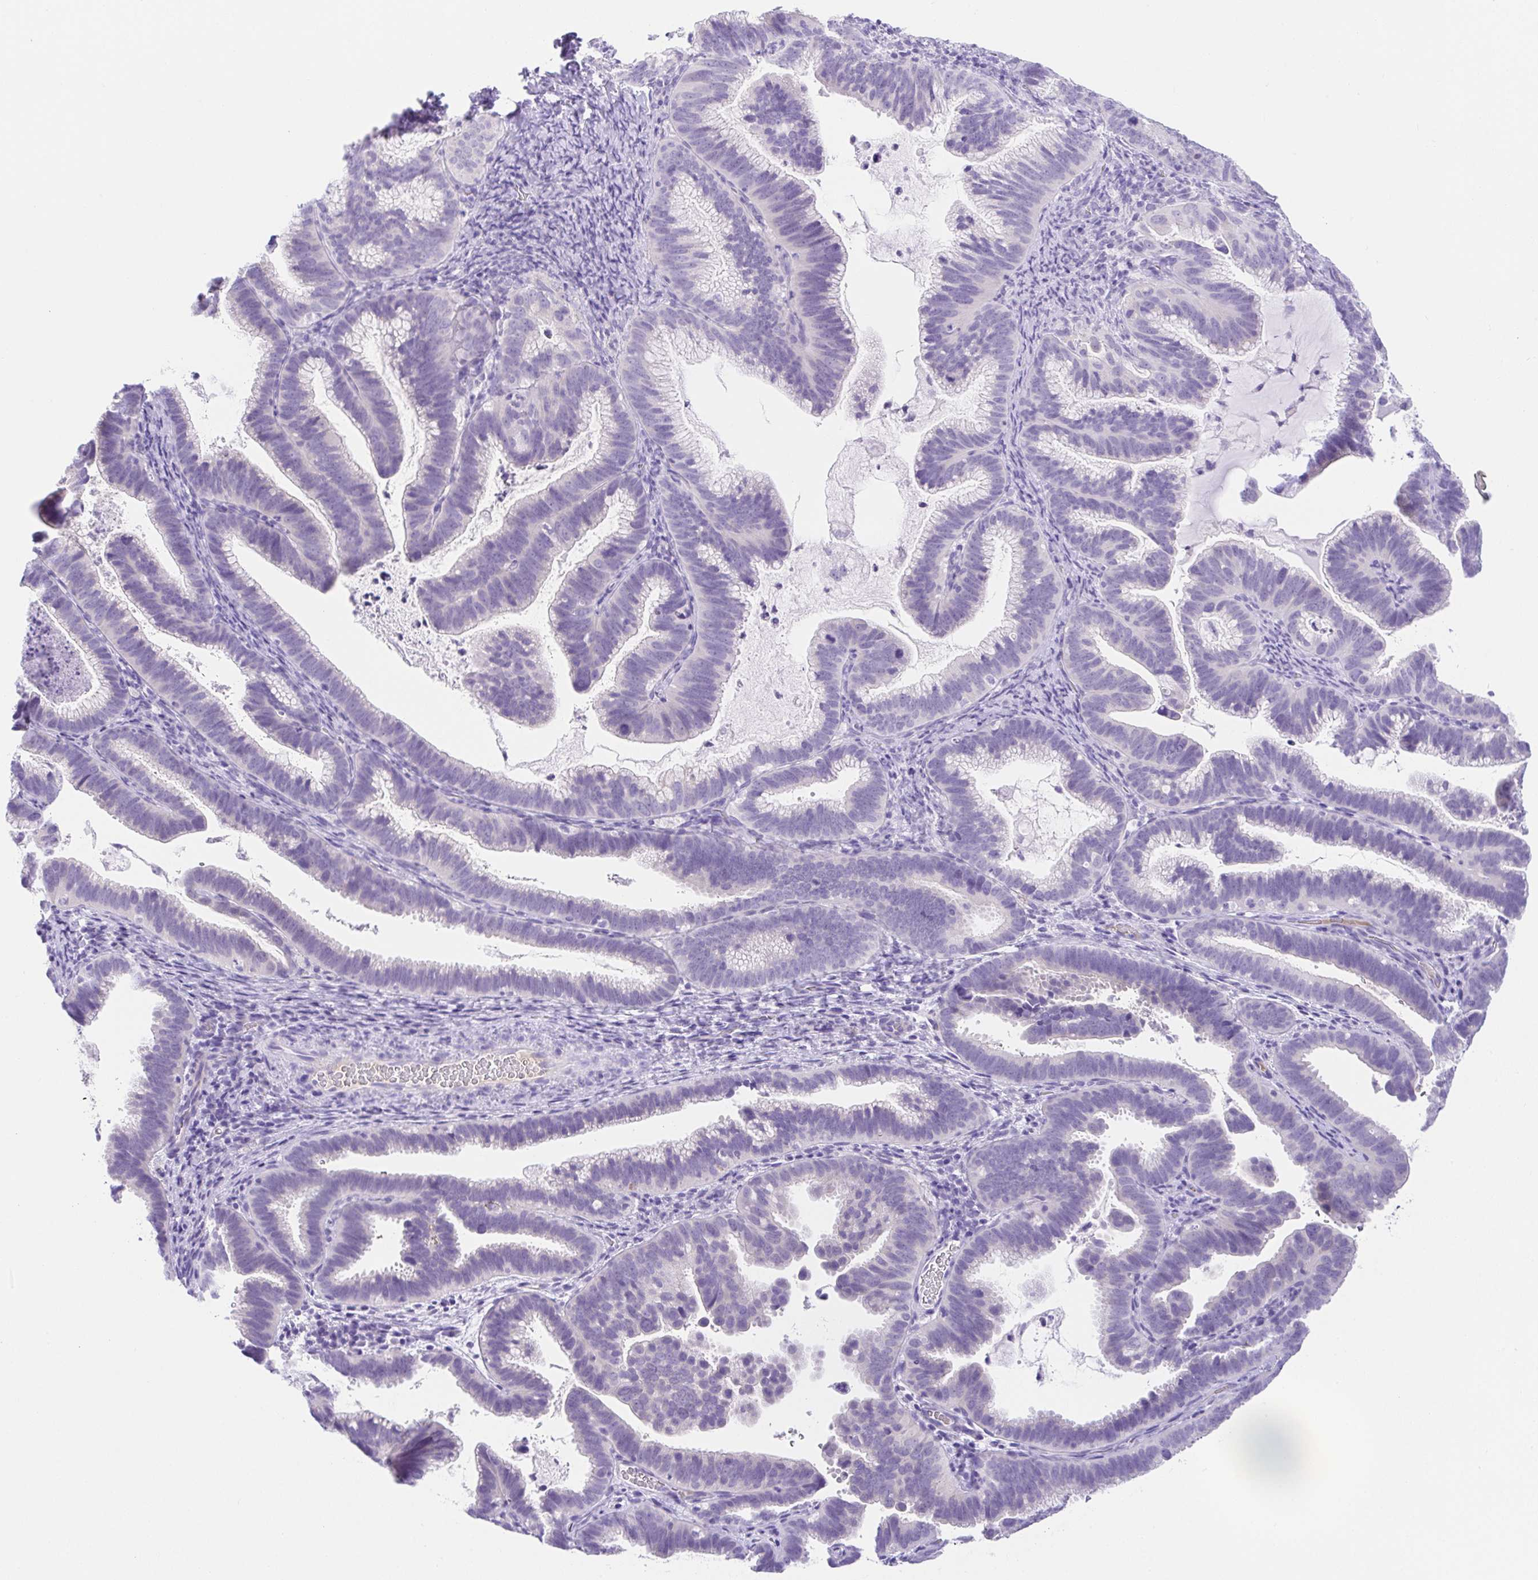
{"staining": {"intensity": "negative", "quantity": "none", "location": "none"}, "tissue": "cervical cancer", "cell_type": "Tumor cells", "image_type": "cancer", "snomed": [{"axis": "morphology", "description": "Adenocarcinoma, NOS"}, {"axis": "topography", "description": "Cervix"}], "caption": "IHC micrograph of cervical cancer (adenocarcinoma) stained for a protein (brown), which exhibits no expression in tumor cells. (Stains: DAB (3,3'-diaminobenzidine) IHC with hematoxylin counter stain, Microscopy: brightfield microscopy at high magnification).", "gene": "SPATA4", "patient": {"sex": "female", "age": 61}}